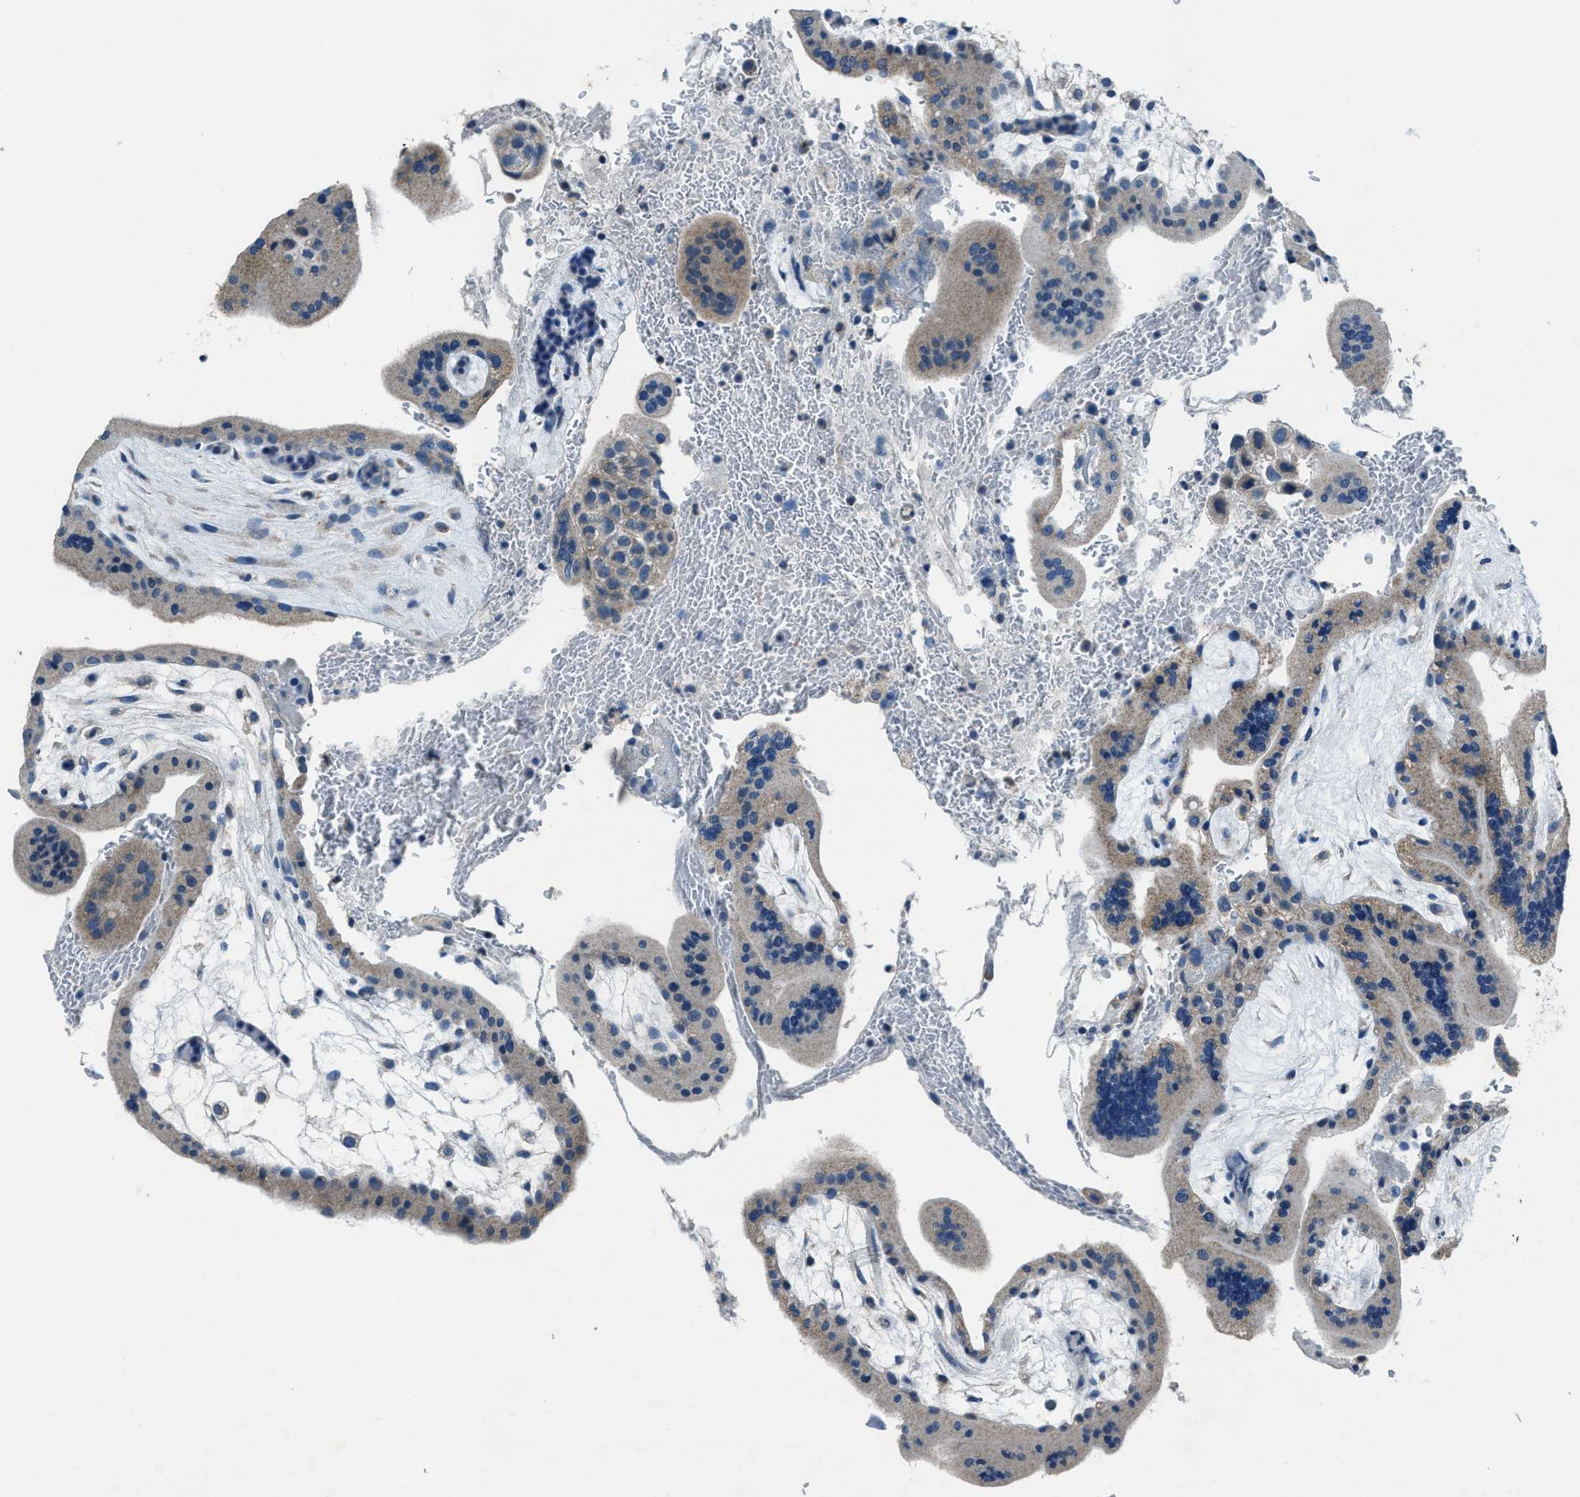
{"staining": {"intensity": "weak", "quantity": ">75%", "location": "cytoplasmic/membranous"}, "tissue": "placenta", "cell_type": "Decidual cells", "image_type": "normal", "snomed": [{"axis": "morphology", "description": "Normal tissue, NOS"}, {"axis": "topography", "description": "Placenta"}], "caption": "High-power microscopy captured an immunohistochemistry (IHC) image of unremarkable placenta, revealing weak cytoplasmic/membranous staining in about >75% of decidual cells. (Stains: DAB in brown, nuclei in blue, Microscopy: brightfield microscopy at high magnification).", "gene": "ADAM2", "patient": {"sex": "female", "age": 35}}